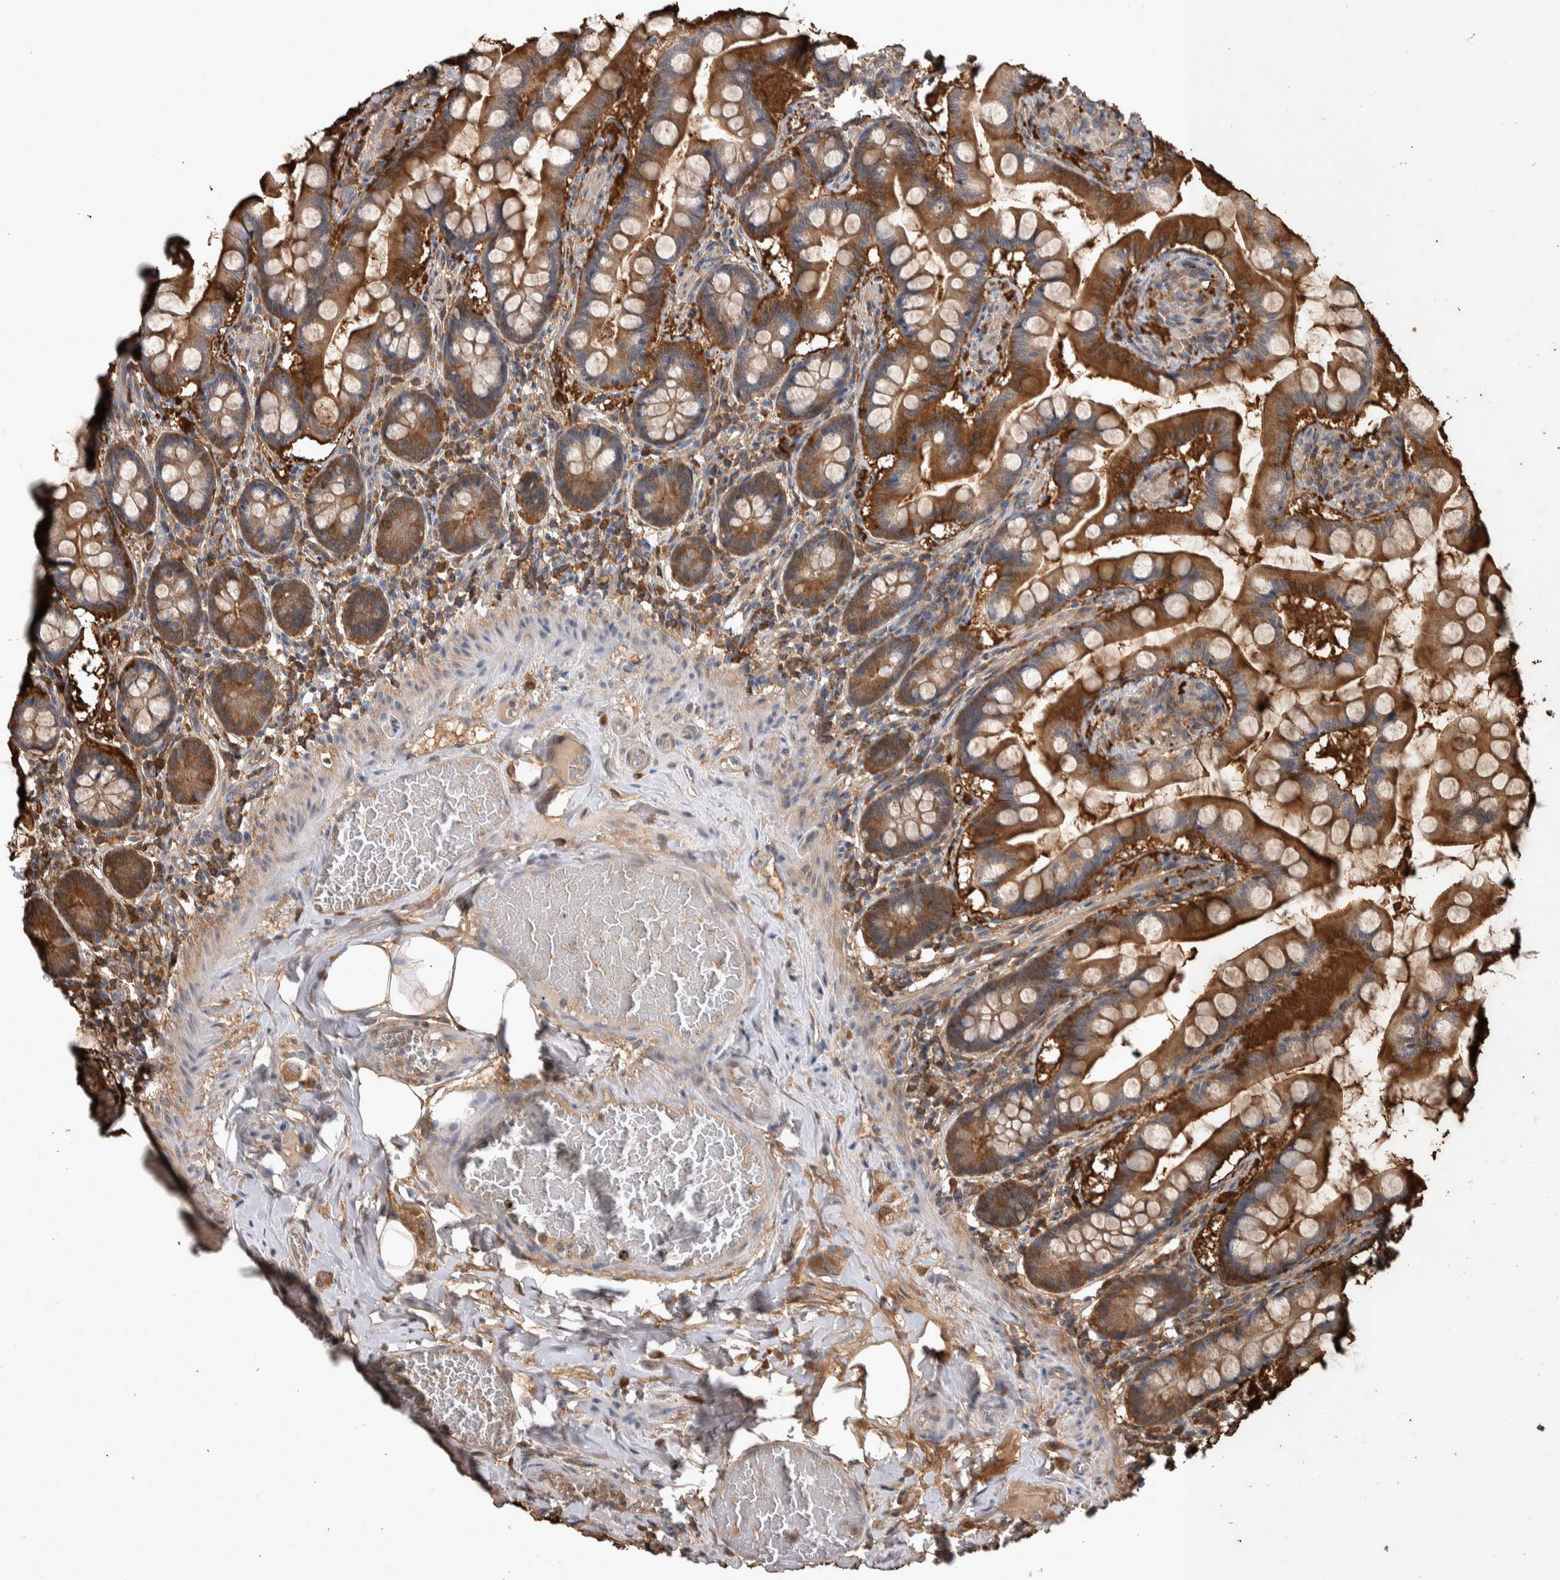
{"staining": {"intensity": "strong", "quantity": "25%-75%", "location": "cytoplasmic/membranous"}, "tissue": "small intestine", "cell_type": "Glandular cells", "image_type": "normal", "snomed": [{"axis": "morphology", "description": "Normal tissue, NOS"}, {"axis": "topography", "description": "Small intestine"}], "caption": "IHC image of unremarkable small intestine: small intestine stained using immunohistochemistry (IHC) demonstrates high levels of strong protein expression localized specifically in the cytoplasmic/membranous of glandular cells, appearing as a cytoplasmic/membranous brown color.", "gene": "IBTK", "patient": {"sex": "male", "age": 41}}